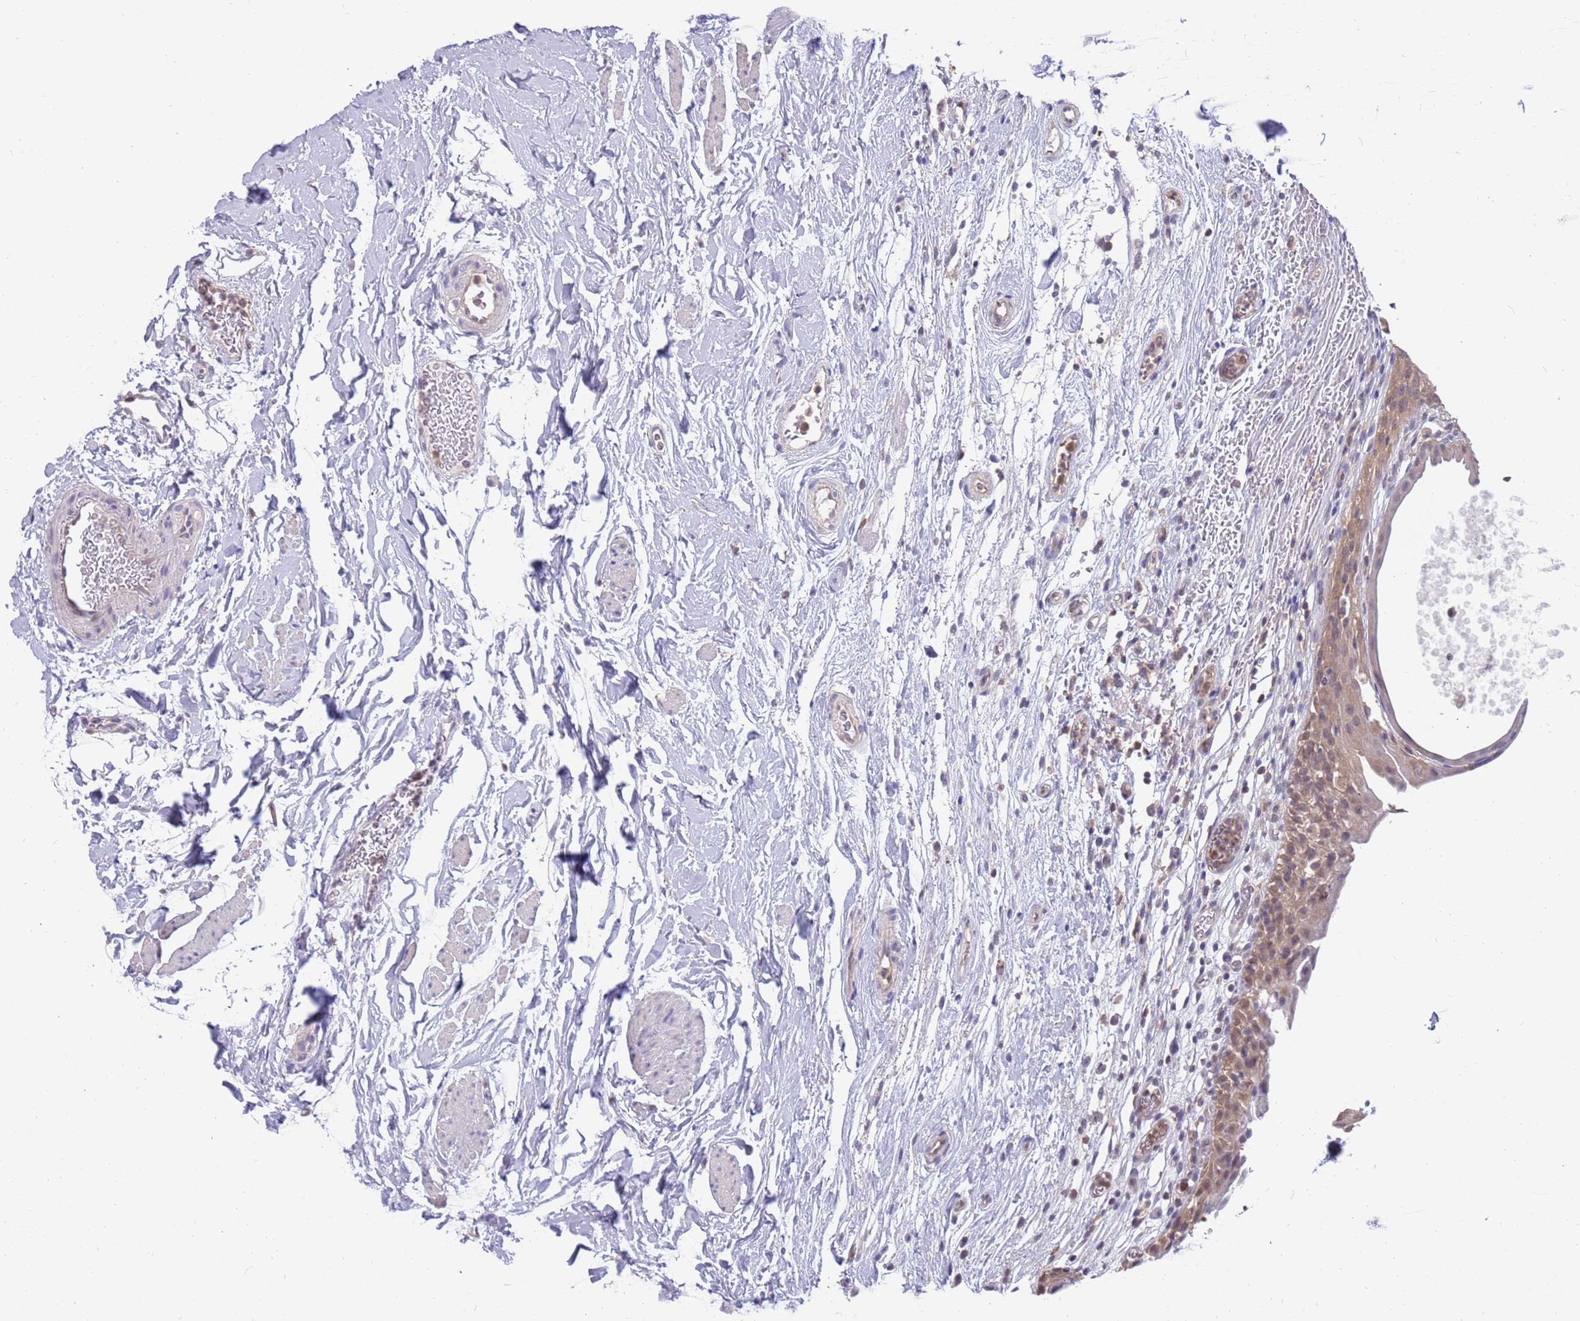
{"staining": {"intensity": "moderate", "quantity": ">75%", "location": "cytoplasmic/membranous"}, "tissue": "urinary bladder", "cell_type": "Urothelial cells", "image_type": "normal", "snomed": [{"axis": "morphology", "description": "Normal tissue, NOS"}, {"axis": "morphology", "description": "Inflammation, NOS"}, {"axis": "topography", "description": "Urinary bladder"}], "caption": "Moderate cytoplasmic/membranous staining for a protein is seen in approximately >75% of urothelial cells of unremarkable urinary bladder using immunohistochemistry.", "gene": "AP5S1", "patient": {"sex": "male", "age": 63}}